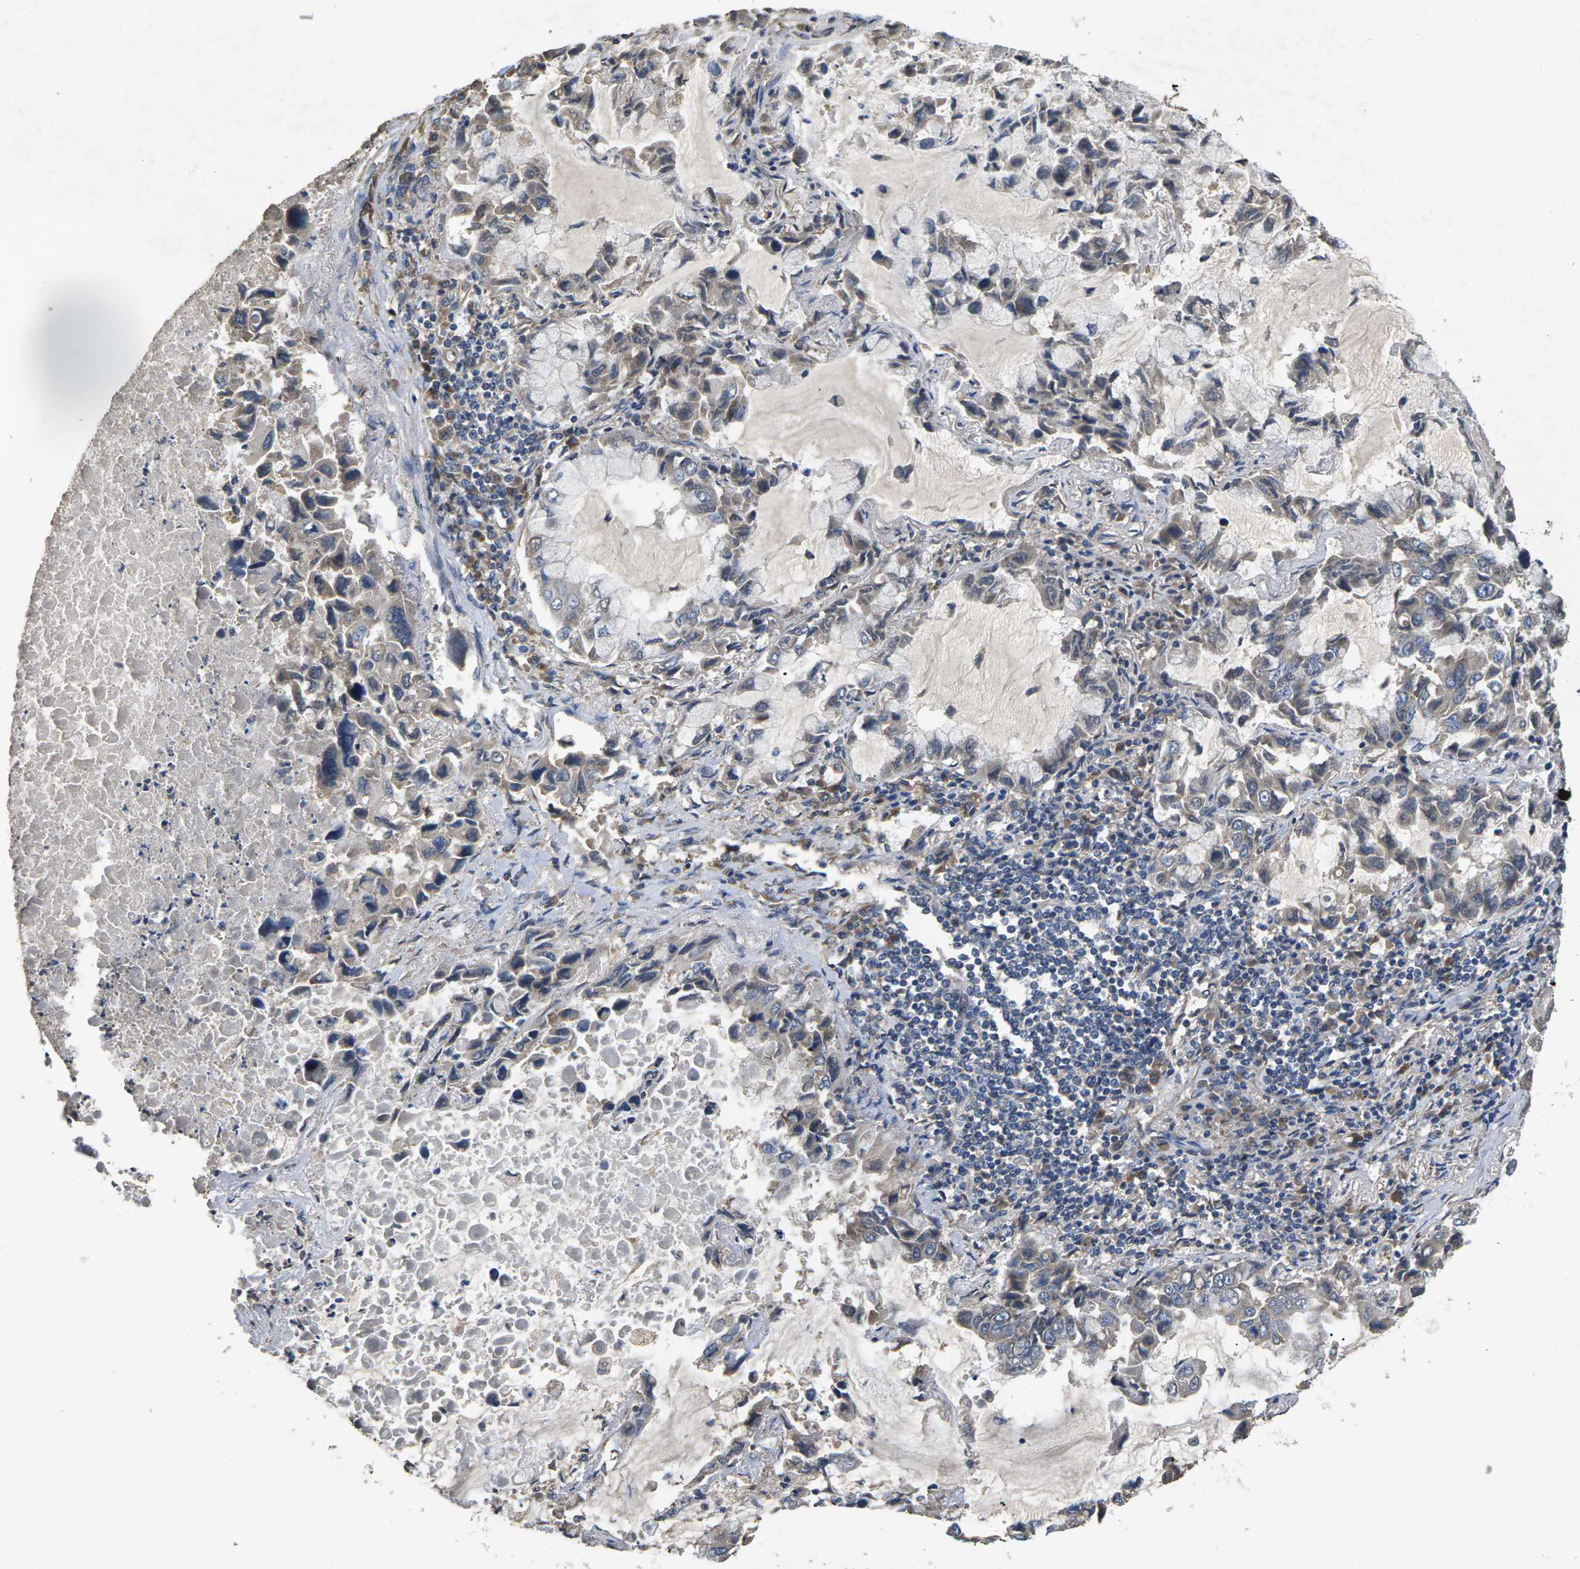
{"staining": {"intensity": "negative", "quantity": "none", "location": "none"}, "tissue": "lung cancer", "cell_type": "Tumor cells", "image_type": "cancer", "snomed": [{"axis": "morphology", "description": "Adenocarcinoma, NOS"}, {"axis": "topography", "description": "Lung"}], "caption": "Histopathology image shows no significant protein positivity in tumor cells of lung cancer (adenocarcinoma).", "gene": "B4GAT1", "patient": {"sex": "male", "age": 64}}